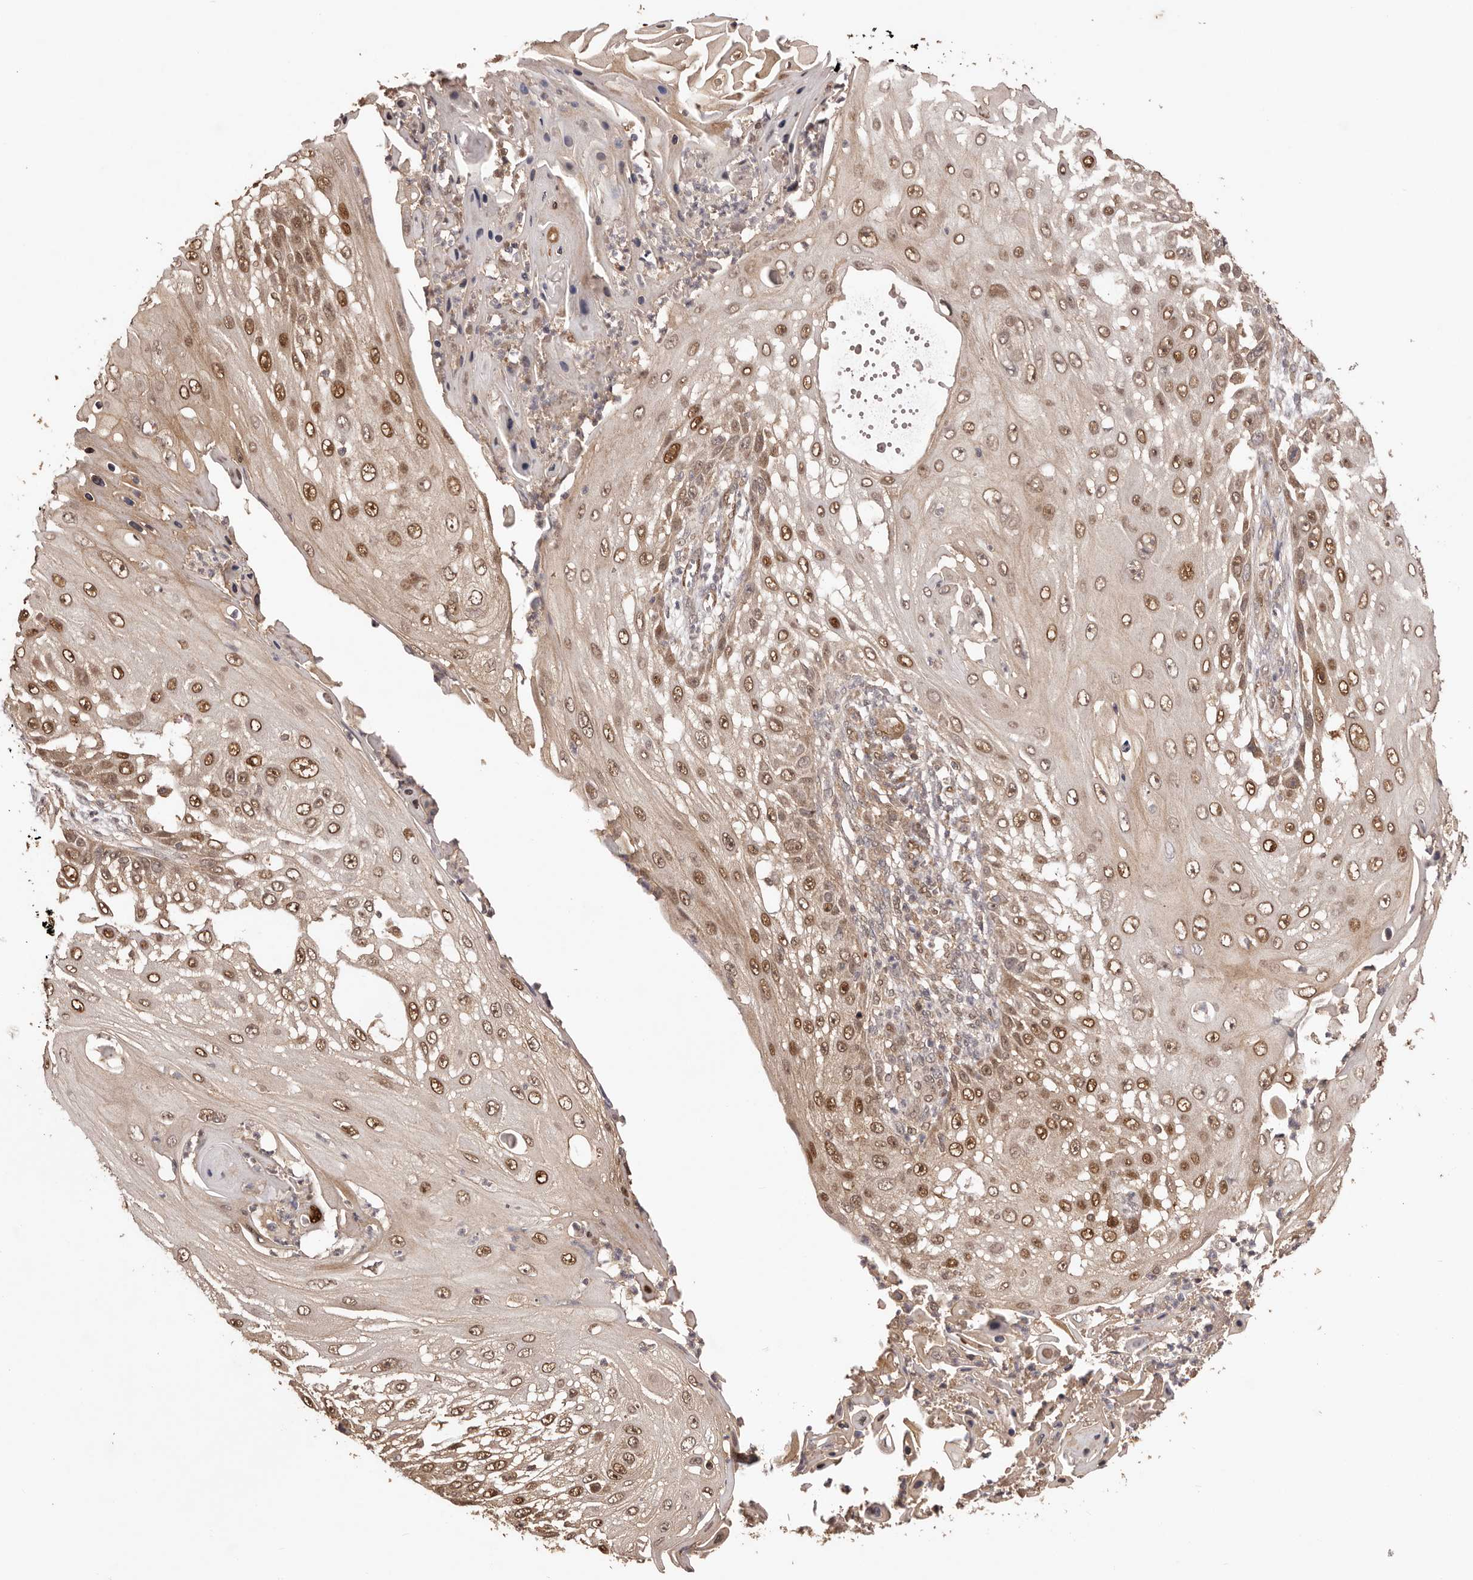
{"staining": {"intensity": "moderate", "quantity": ">75%", "location": "cytoplasmic/membranous,nuclear"}, "tissue": "skin cancer", "cell_type": "Tumor cells", "image_type": "cancer", "snomed": [{"axis": "morphology", "description": "Squamous cell carcinoma, NOS"}, {"axis": "topography", "description": "Skin"}], "caption": "Human skin cancer (squamous cell carcinoma) stained with a protein marker displays moderate staining in tumor cells.", "gene": "UBR2", "patient": {"sex": "female", "age": 44}}